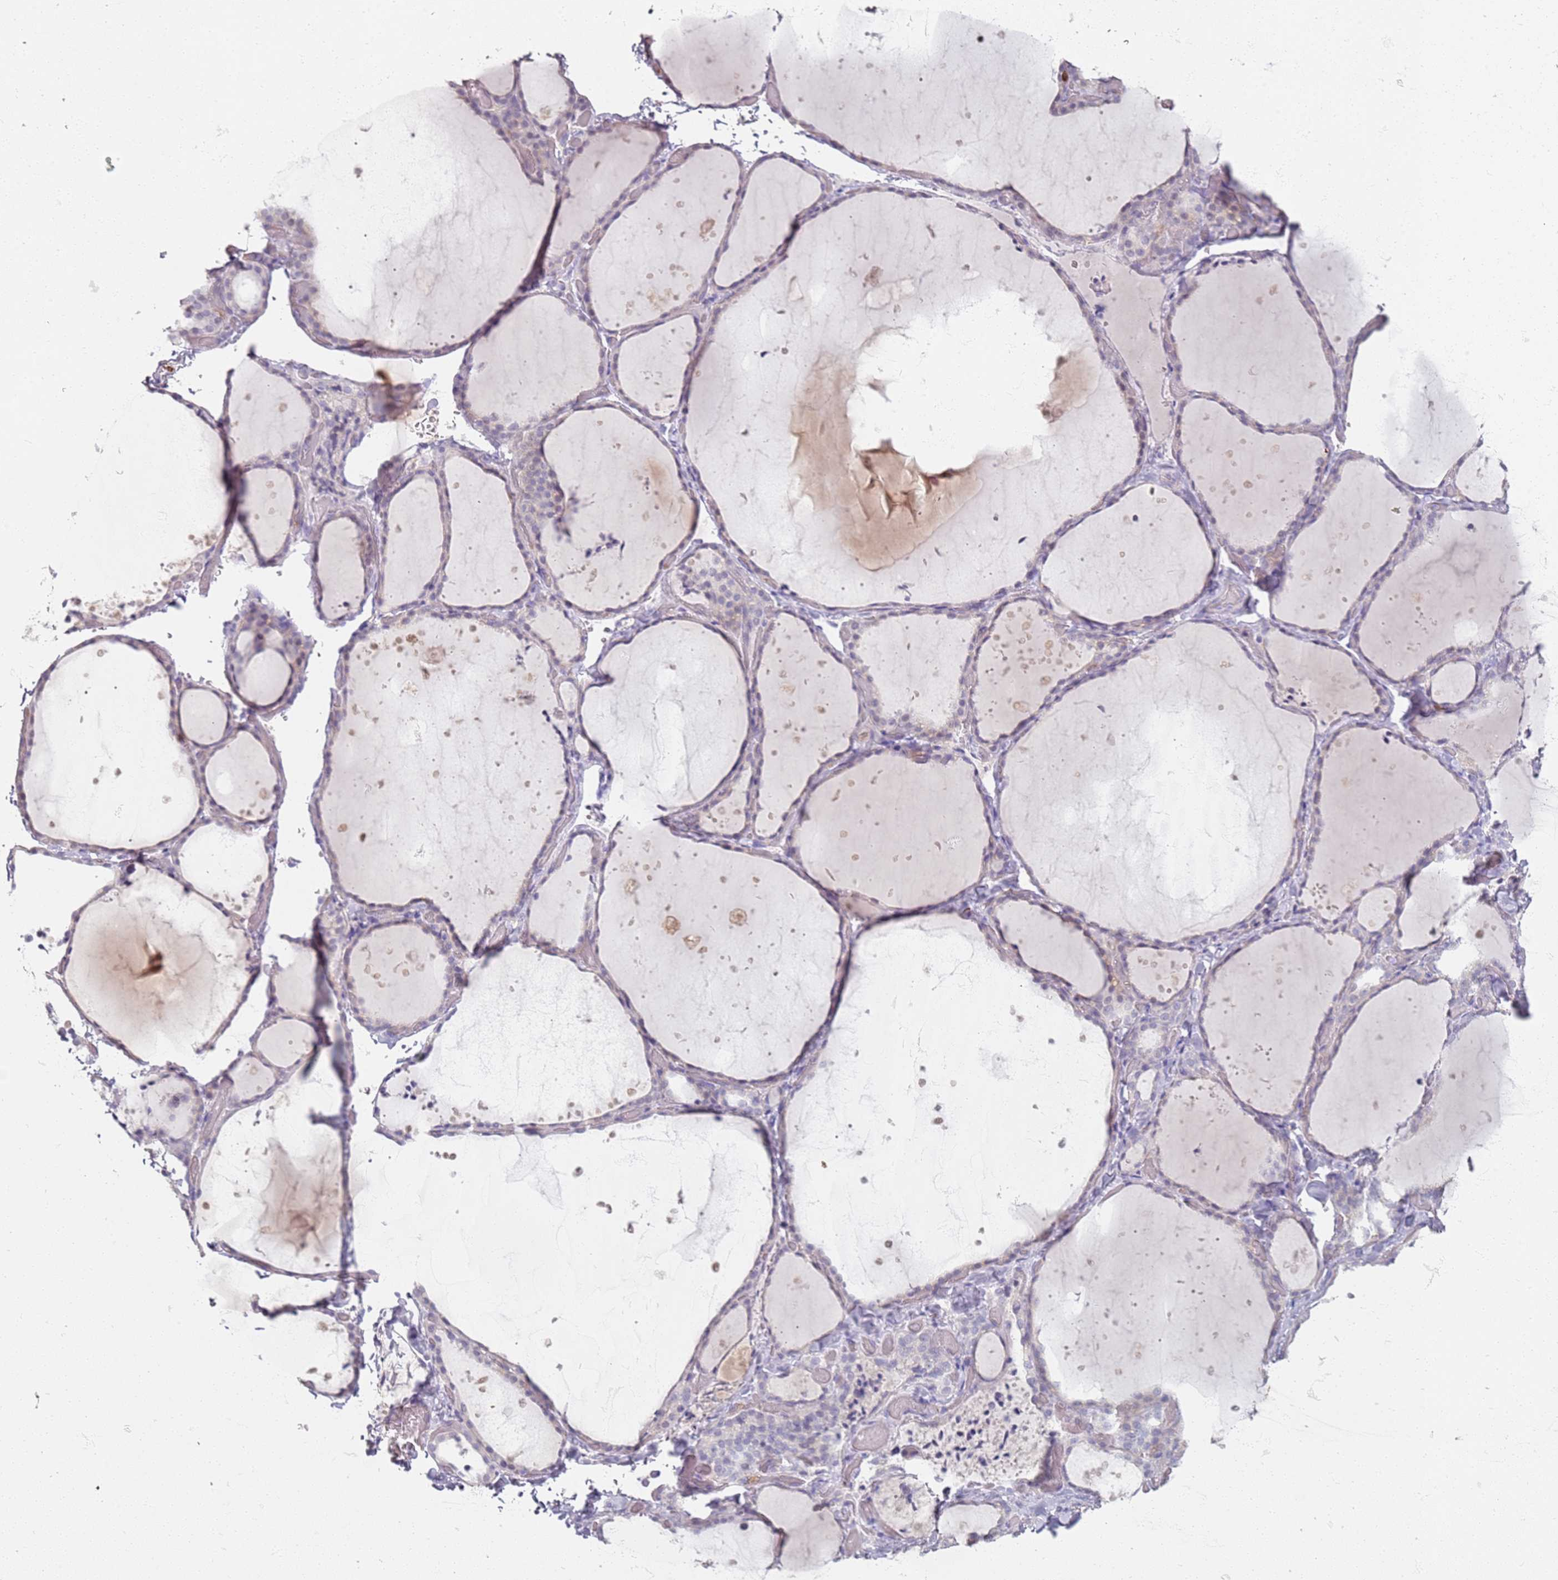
{"staining": {"intensity": "negative", "quantity": "none", "location": "none"}, "tissue": "thyroid gland", "cell_type": "Glandular cells", "image_type": "normal", "snomed": [{"axis": "morphology", "description": "Normal tissue, NOS"}, {"axis": "topography", "description": "Thyroid gland"}], "caption": "Protein analysis of normal thyroid gland shows no significant staining in glandular cells. The staining was performed using DAB to visualize the protein expression in brown, while the nuclei were stained in blue with hematoxylin (Magnification: 20x).", "gene": "CD40LG", "patient": {"sex": "female", "age": 44}}